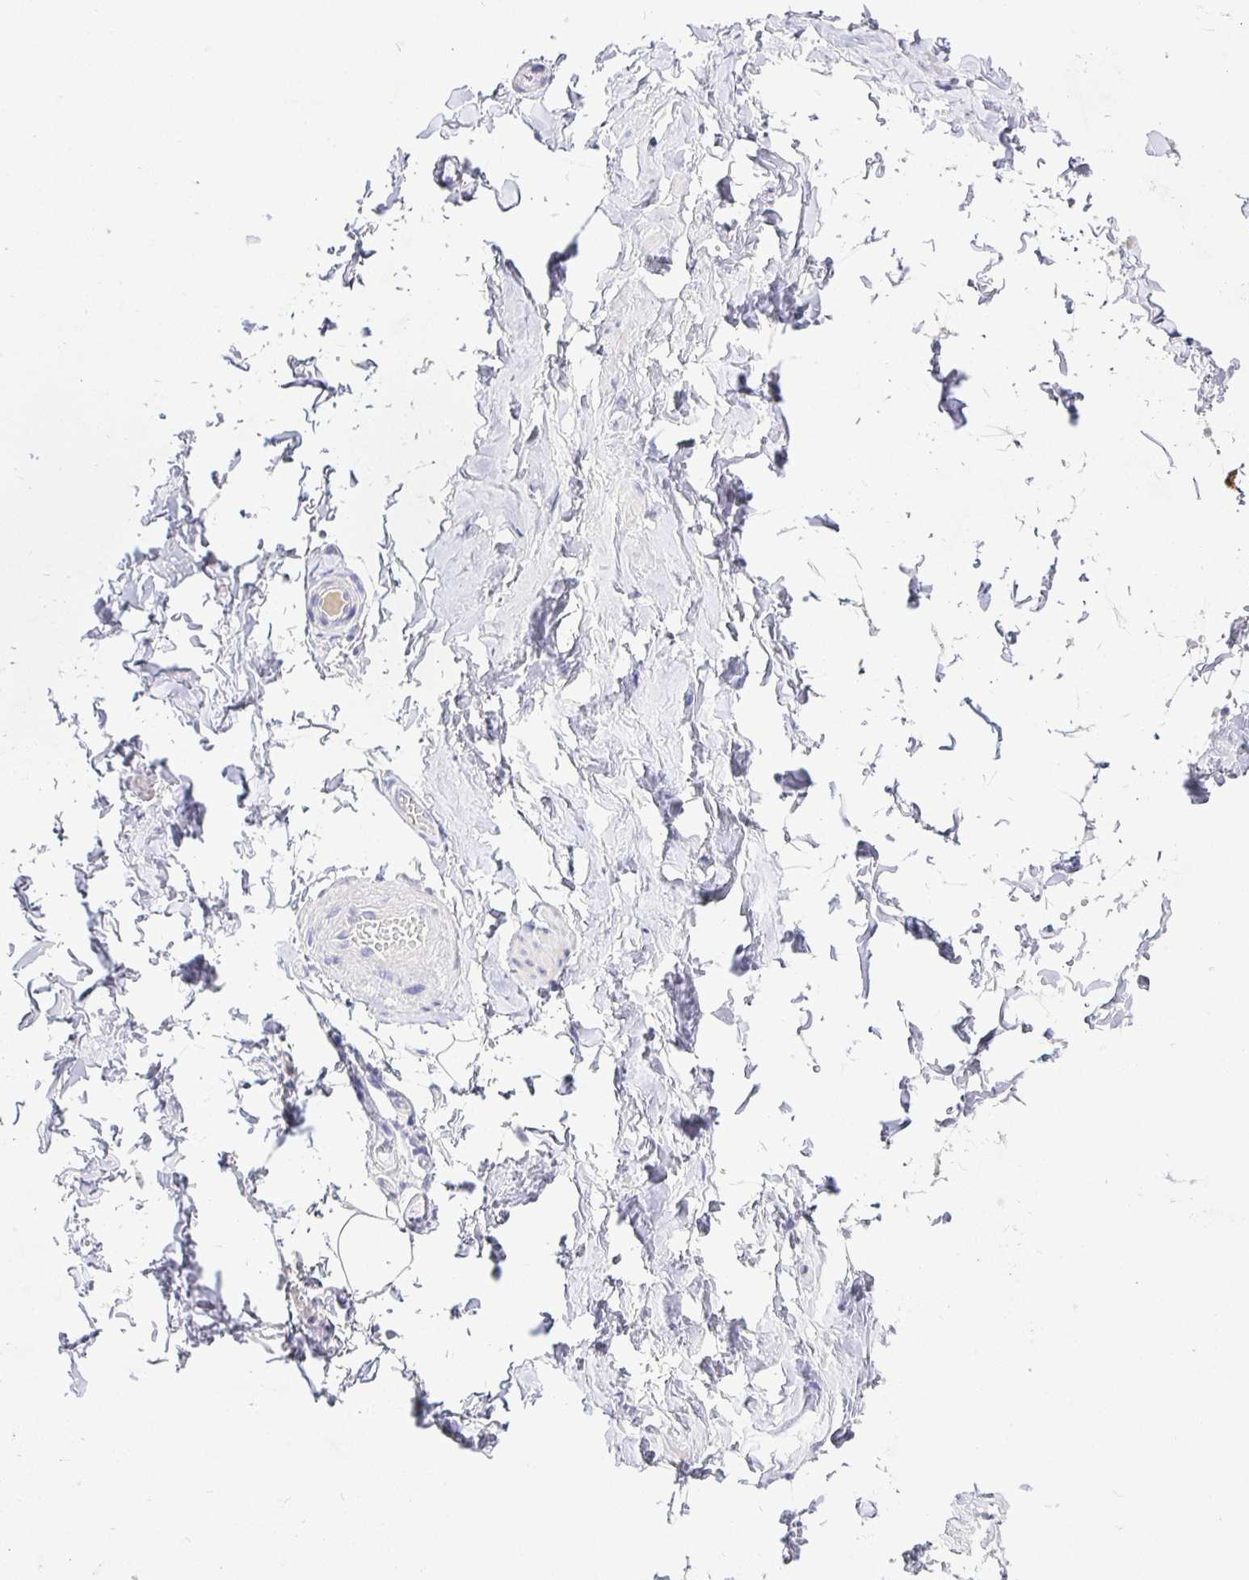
{"staining": {"intensity": "negative", "quantity": "none", "location": "none"}, "tissue": "adipose tissue", "cell_type": "Adipocytes", "image_type": "normal", "snomed": [{"axis": "morphology", "description": "Normal tissue, NOS"}, {"axis": "topography", "description": "Epididymis, spermatic cord, NOS"}, {"axis": "topography", "description": "Epididymis"}, {"axis": "topography", "description": "Peripheral nerve tissue"}], "caption": "An immunohistochemistry histopathology image of unremarkable adipose tissue is shown. There is no staining in adipocytes of adipose tissue. Nuclei are stained in blue.", "gene": "TPTE", "patient": {"sex": "male", "age": 29}}